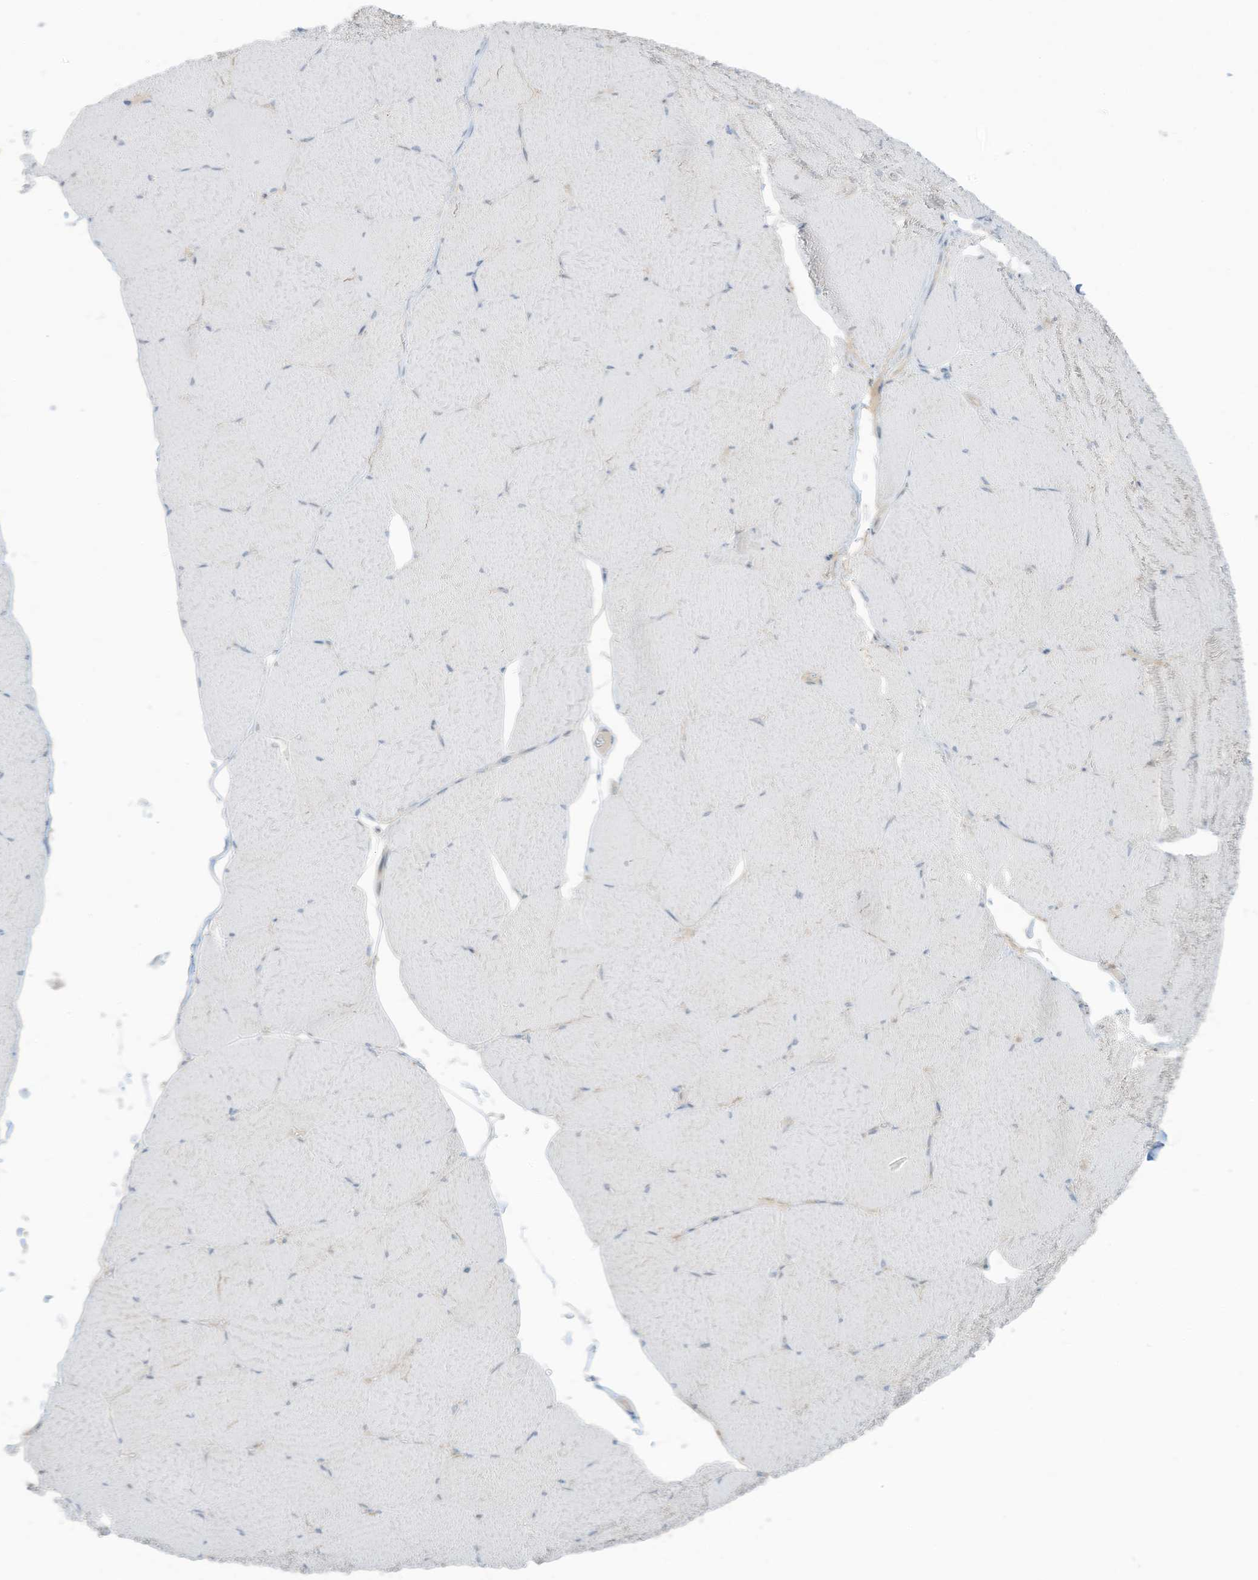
{"staining": {"intensity": "negative", "quantity": "none", "location": "none"}, "tissue": "skeletal muscle", "cell_type": "Myocytes", "image_type": "normal", "snomed": [{"axis": "morphology", "description": "Normal tissue, NOS"}, {"axis": "topography", "description": "Skeletal muscle"}, {"axis": "topography", "description": "Head-Neck"}], "caption": "The image exhibits no staining of myocytes in benign skeletal muscle. (DAB IHC, high magnification).", "gene": "PARVG", "patient": {"sex": "male", "age": 66}}